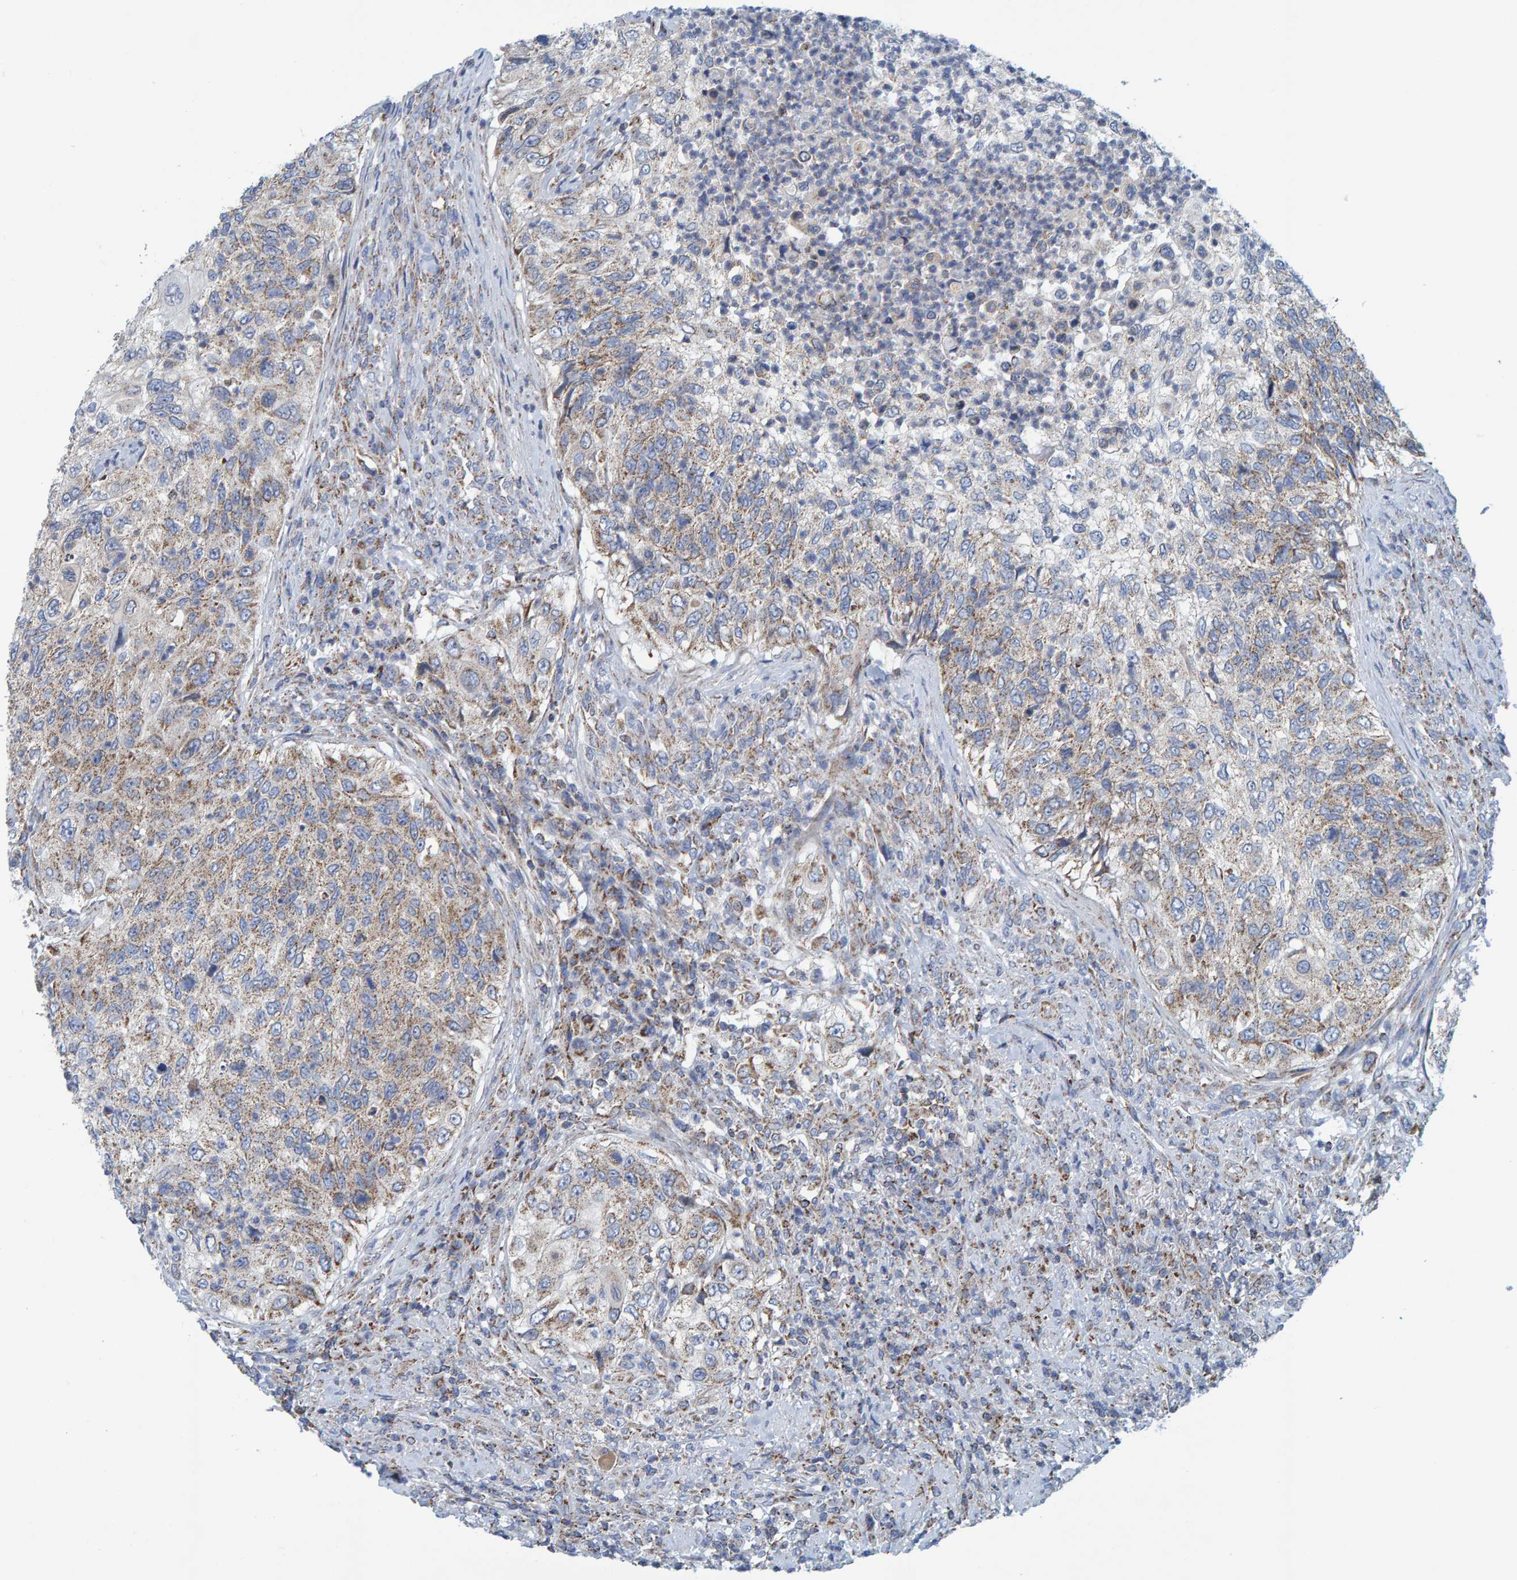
{"staining": {"intensity": "weak", "quantity": "25%-75%", "location": "cytoplasmic/membranous"}, "tissue": "urothelial cancer", "cell_type": "Tumor cells", "image_type": "cancer", "snomed": [{"axis": "morphology", "description": "Urothelial carcinoma, High grade"}, {"axis": "topography", "description": "Urinary bladder"}], "caption": "Urothelial cancer stained with immunohistochemistry shows weak cytoplasmic/membranous positivity in about 25%-75% of tumor cells.", "gene": "MRPS7", "patient": {"sex": "female", "age": 60}}